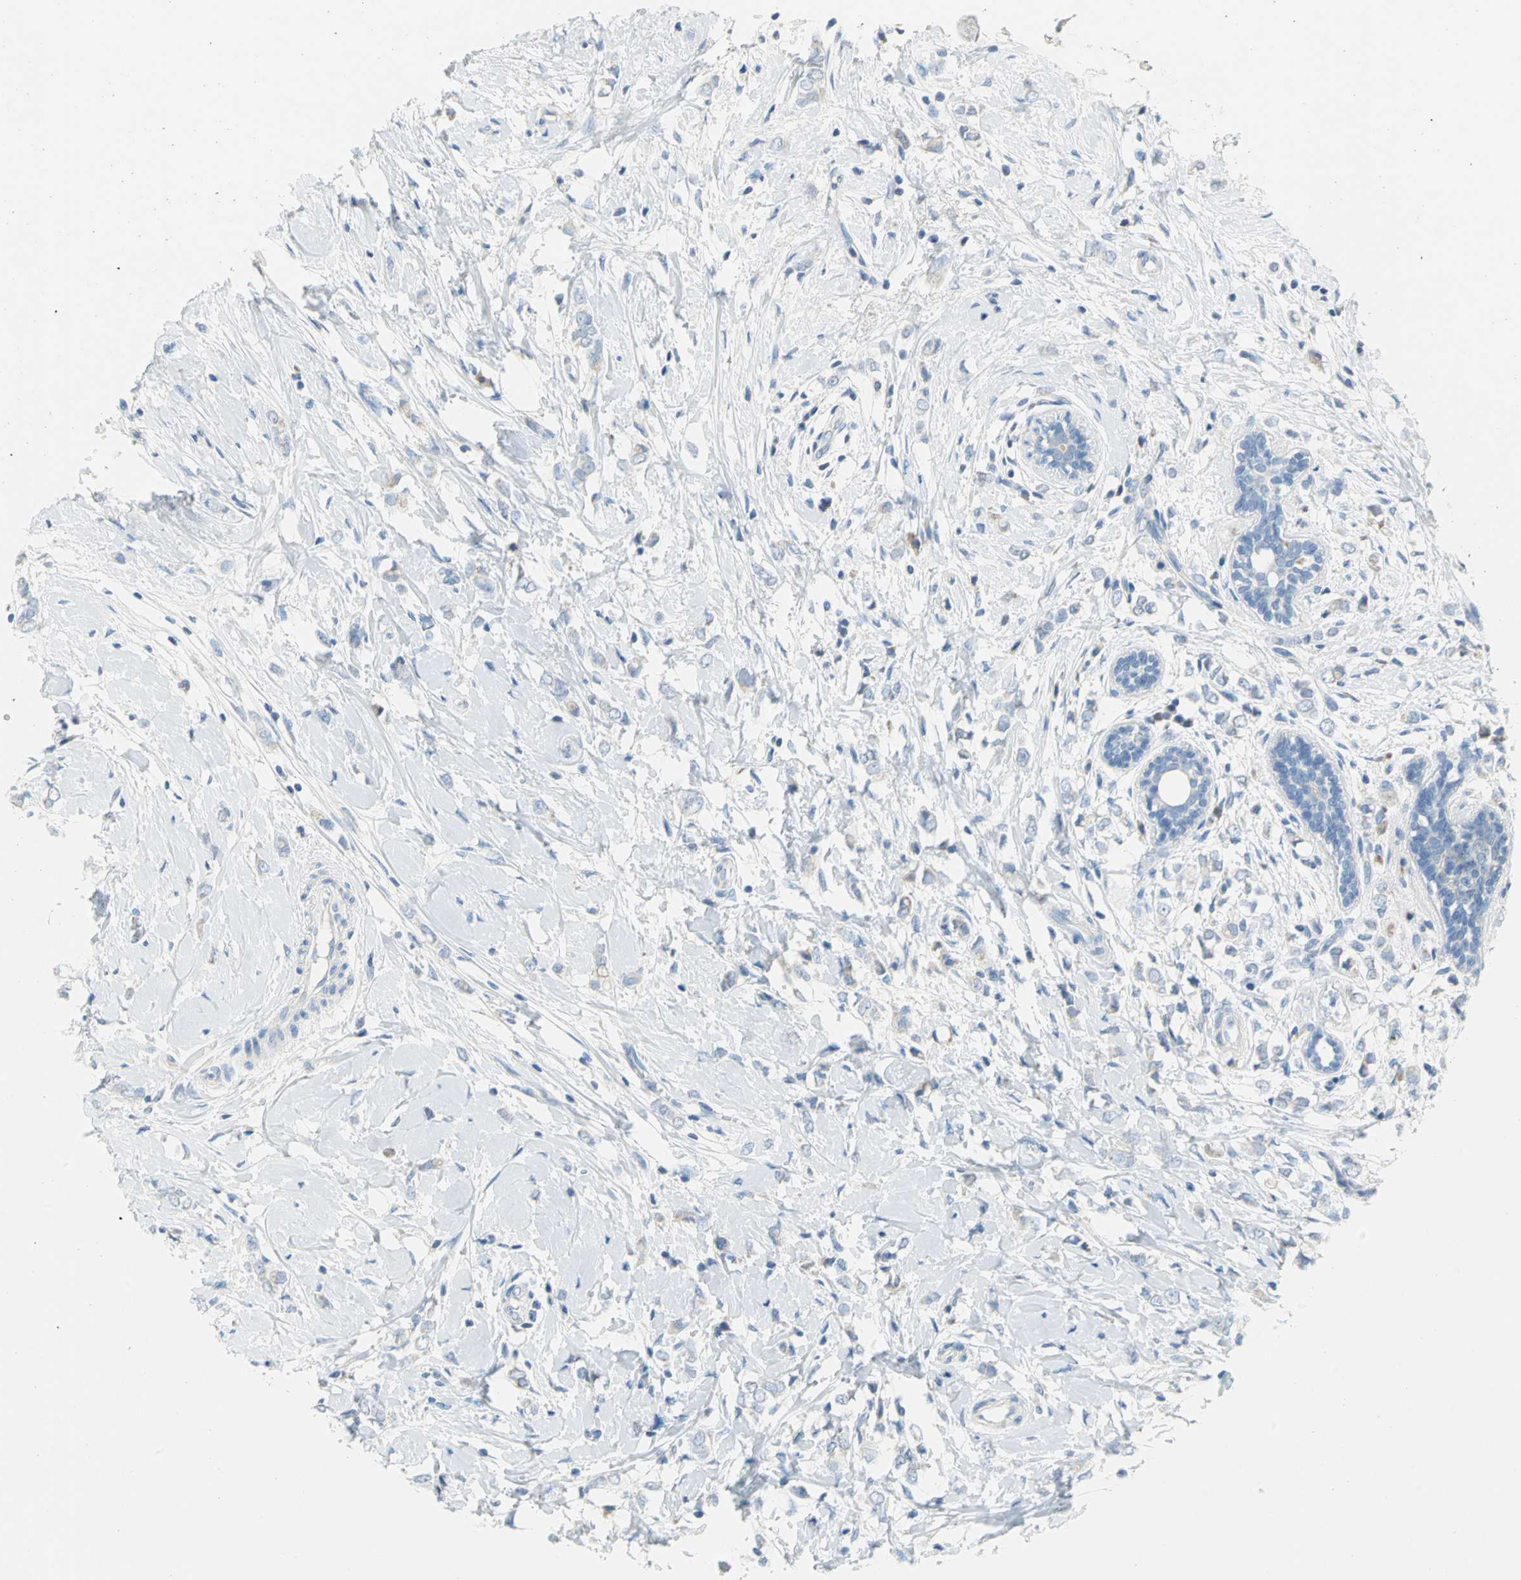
{"staining": {"intensity": "negative", "quantity": "none", "location": "none"}, "tissue": "breast cancer", "cell_type": "Tumor cells", "image_type": "cancer", "snomed": [{"axis": "morphology", "description": "Normal tissue, NOS"}, {"axis": "morphology", "description": "Lobular carcinoma"}, {"axis": "topography", "description": "Breast"}], "caption": "This image is of breast lobular carcinoma stained with immunohistochemistry to label a protein in brown with the nuclei are counter-stained blue. There is no staining in tumor cells.", "gene": "ALOX15", "patient": {"sex": "female", "age": 47}}